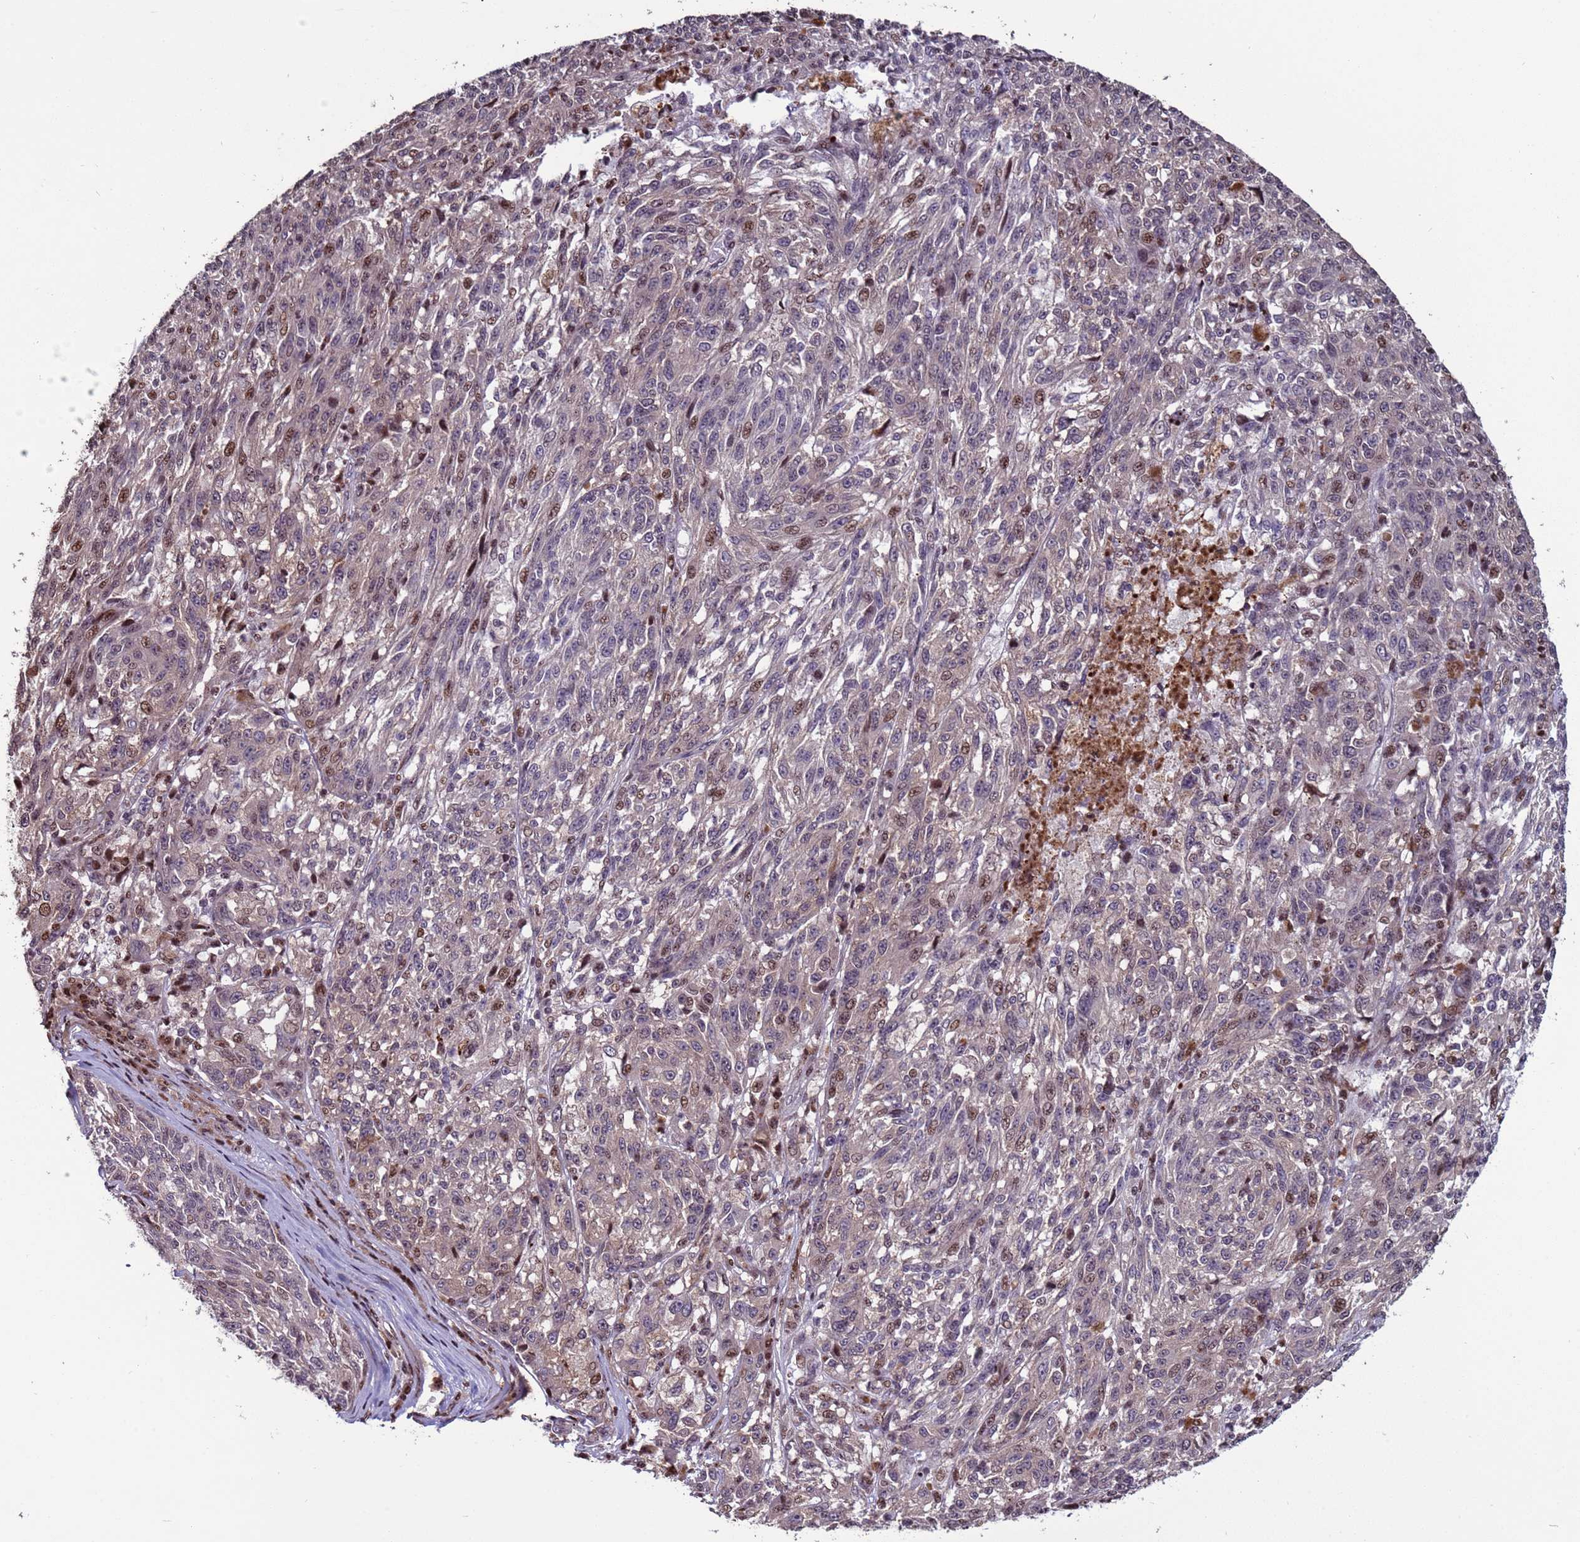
{"staining": {"intensity": "moderate", "quantity": "<25%", "location": "nuclear"}, "tissue": "melanoma", "cell_type": "Tumor cells", "image_type": "cancer", "snomed": [{"axis": "morphology", "description": "Malignant melanoma, NOS"}, {"axis": "topography", "description": "Skin"}], "caption": "Protein expression analysis of malignant melanoma shows moderate nuclear staining in about <25% of tumor cells.", "gene": "HGH1", "patient": {"sex": "male", "age": 53}}